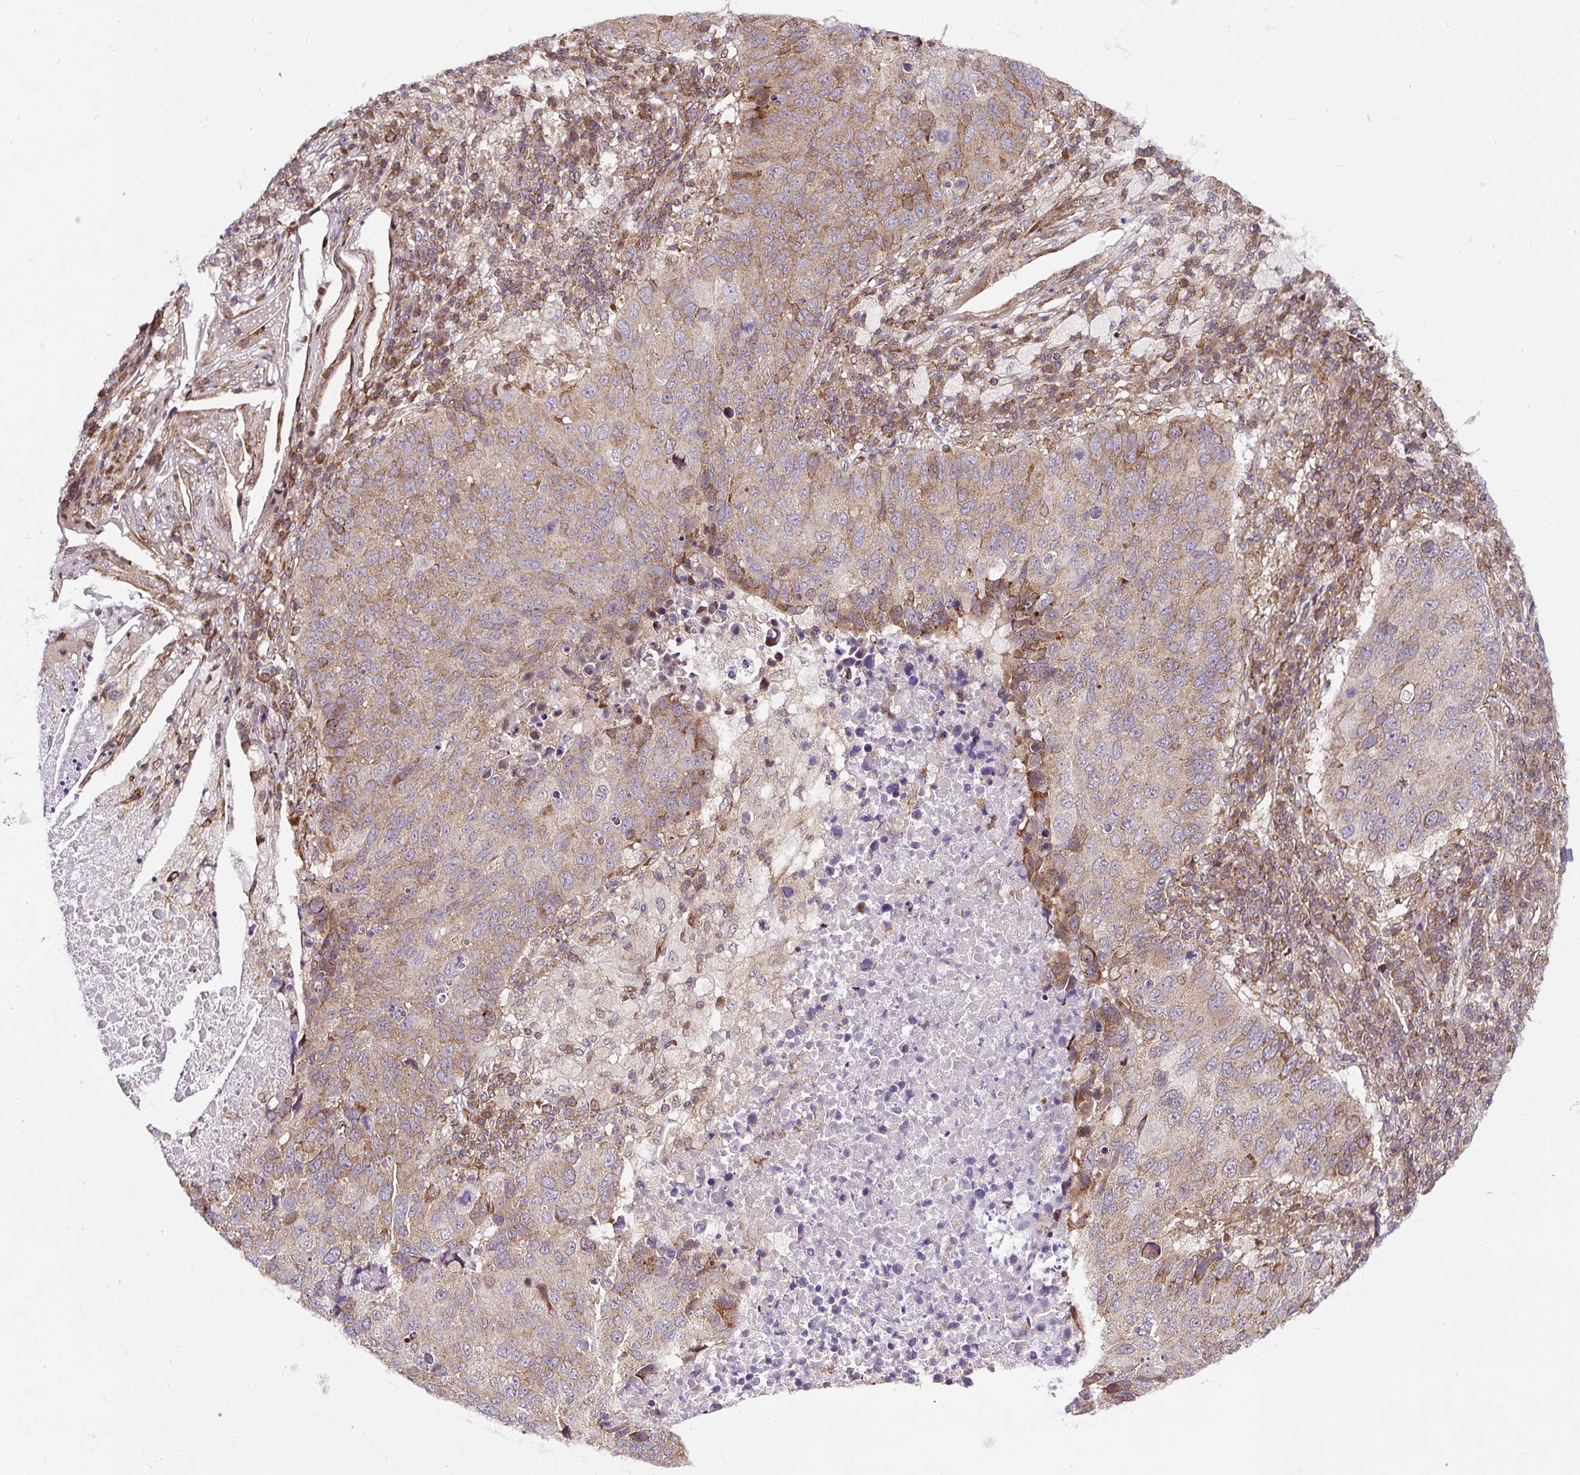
{"staining": {"intensity": "weak", "quantity": "25%-75%", "location": "cytoplasmic/membranous"}, "tissue": "lung cancer", "cell_type": "Tumor cells", "image_type": "cancer", "snomed": [{"axis": "morphology", "description": "Squamous cell carcinoma, NOS"}, {"axis": "topography", "description": "Lung"}], "caption": "Immunohistochemical staining of human lung cancer displays low levels of weak cytoplasmic/membranous positivity in about 25%-75% of tumor cells. (DAB IHC, brown staining for protein, blue staining for nuclei).", "gene": "KDM4E", "patient": {"sex": "male", "age": 73}}